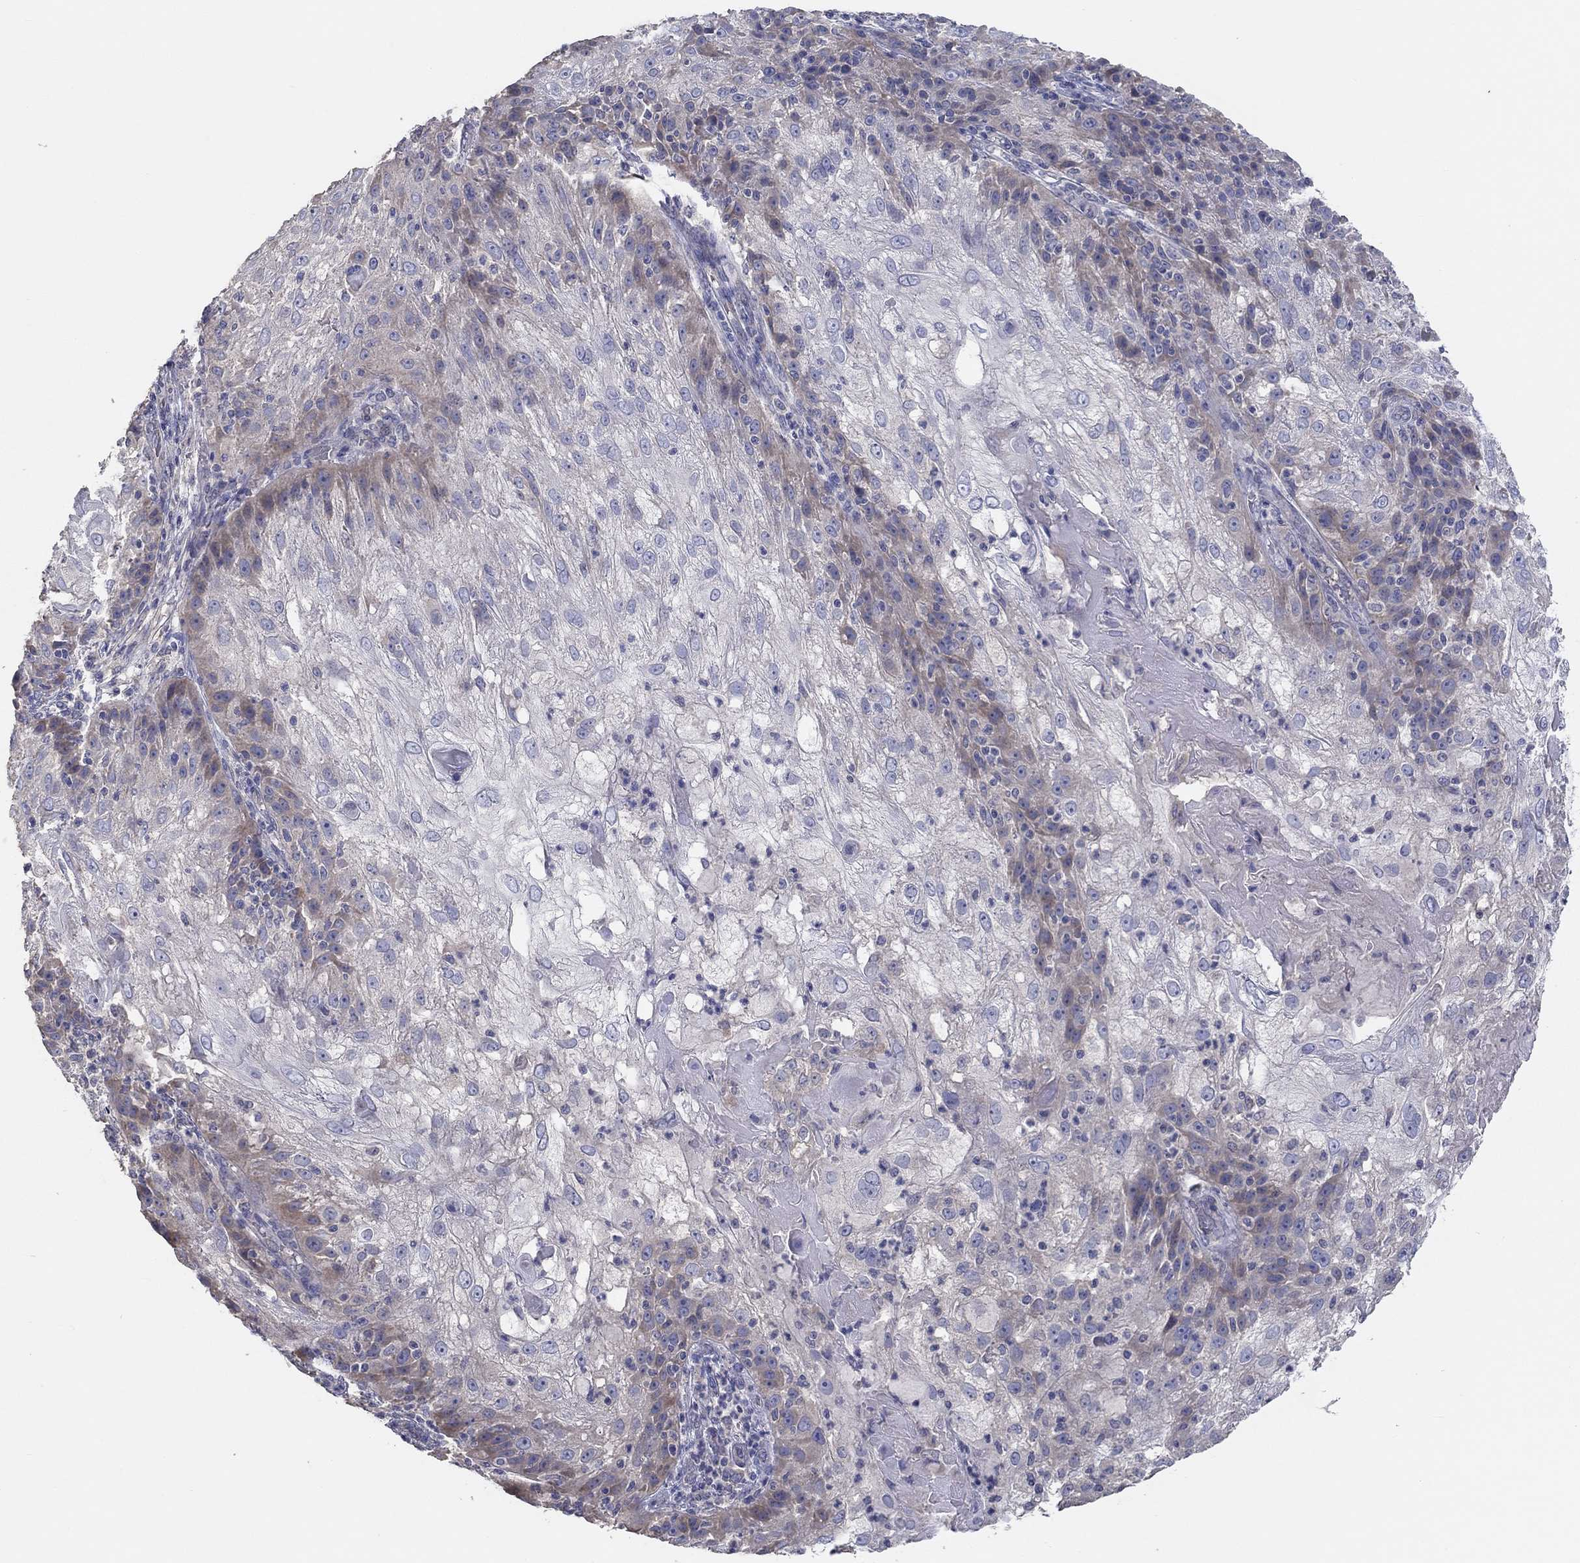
{"staining": {"intensity": "weak", "quantity": "<25%", "location": "cytoplasmic/membranous"}, "tissue": "skin cancer", "cell_type": "Tumor cells", "image_type": "cancer", "snomed": [{"axis": "morphology", "description": "Normal tissue, NOS"}, {"axis": "morphology", "description": "Squamous cell carcinoma, NOS"}, {"axis": "topography", "description": "Skin"}], "caption": "A high-resolution image shows IHC staining of skin cancer (squamous cell carcinoma), which reveals no significant expression in tumor cells.", "gene": "DOCK3", "patient": {"sex": "female", "age": 83}}